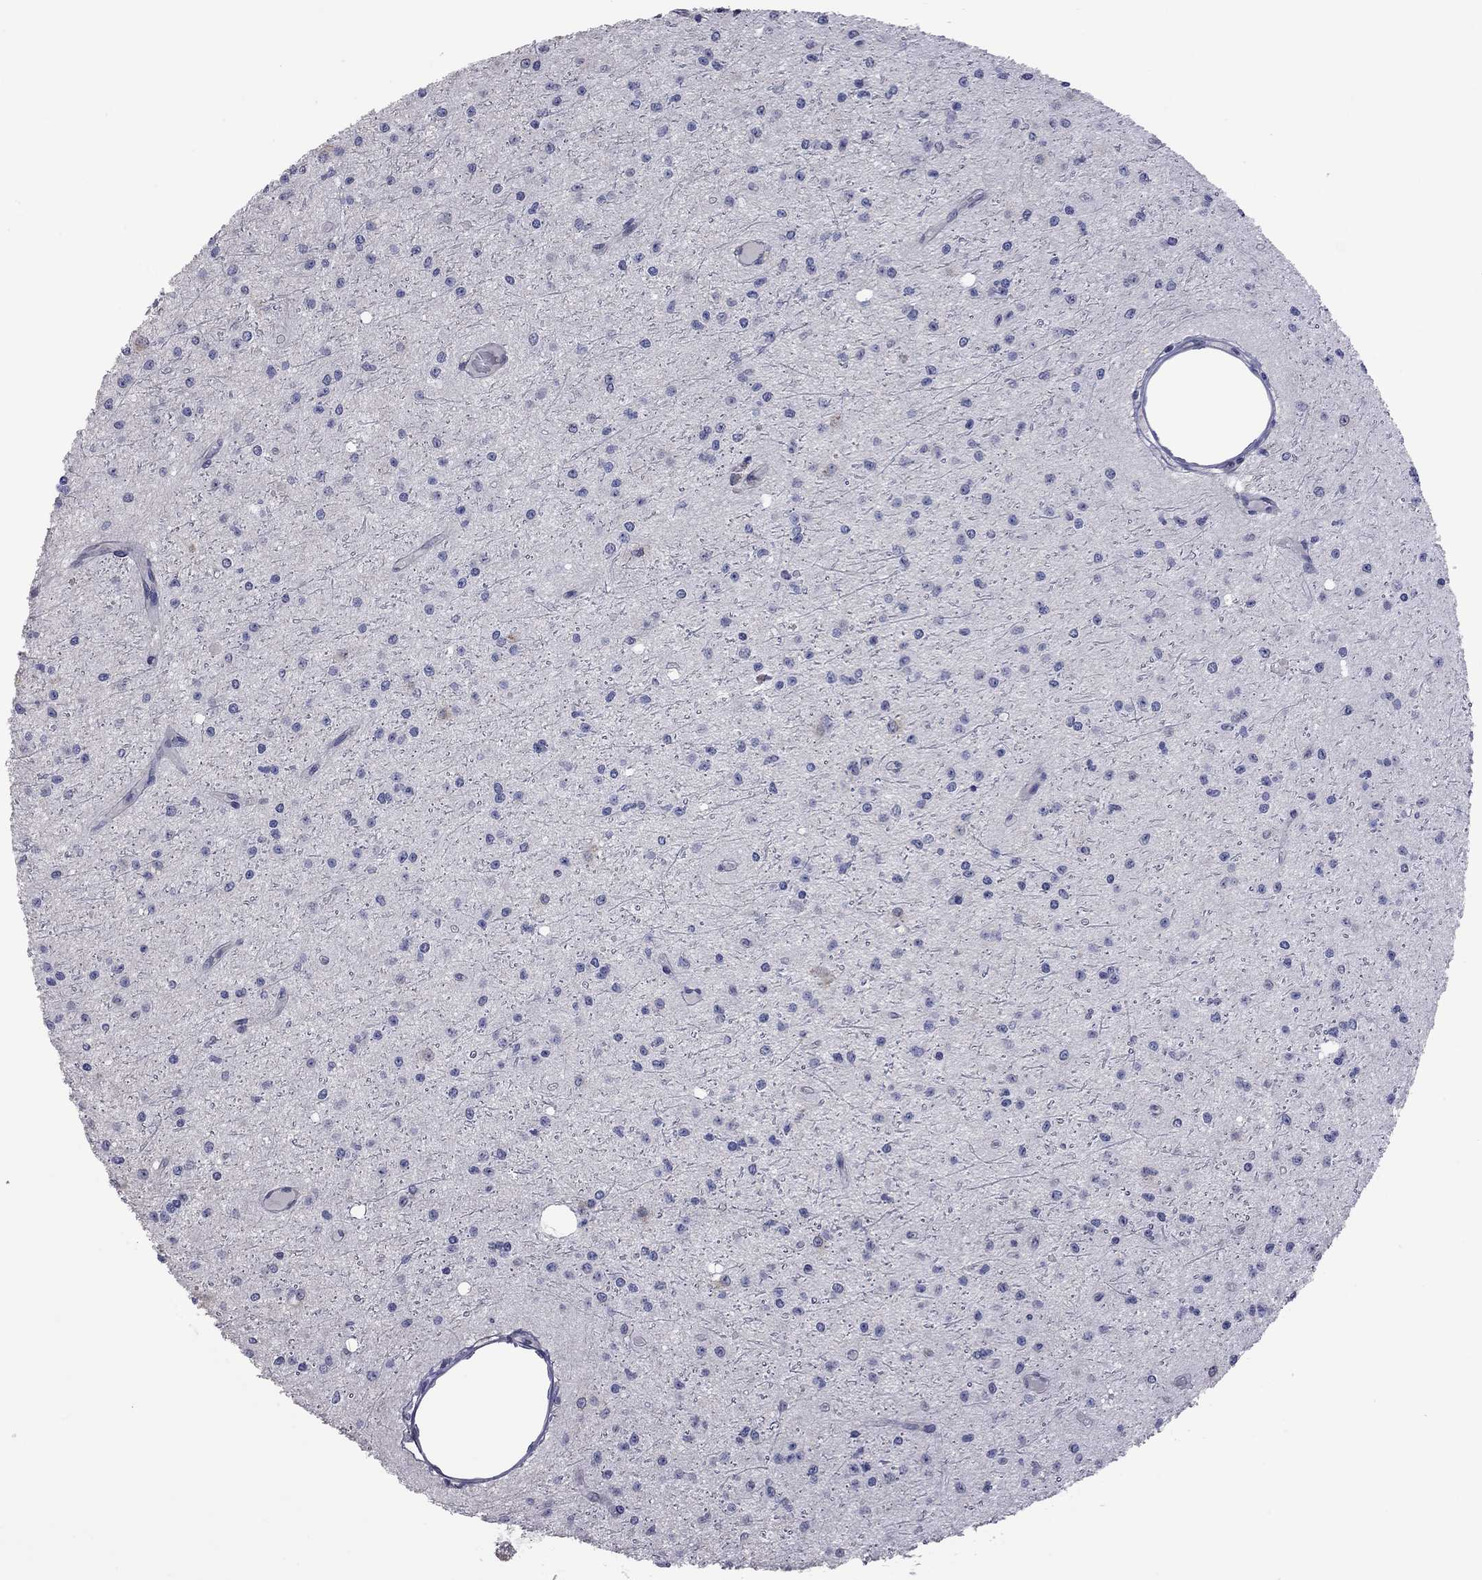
{"staining": {"intensity": "negative", "quantity": "none", "location": "none"}, "tissue": "glioma", "cell_type": "Tumor cells", "image_type": "cancer", "snomed": [{"axis": "morphology", "description": "Glioma, malignant, Low grade"}, {"axis": "topography", "description": "Brain"}], "caption": "IHC of glioma demonstrates no positivity in tumor cells.", "gene": "HYLS1", "patient": {"sex": "male", "age": 27}}